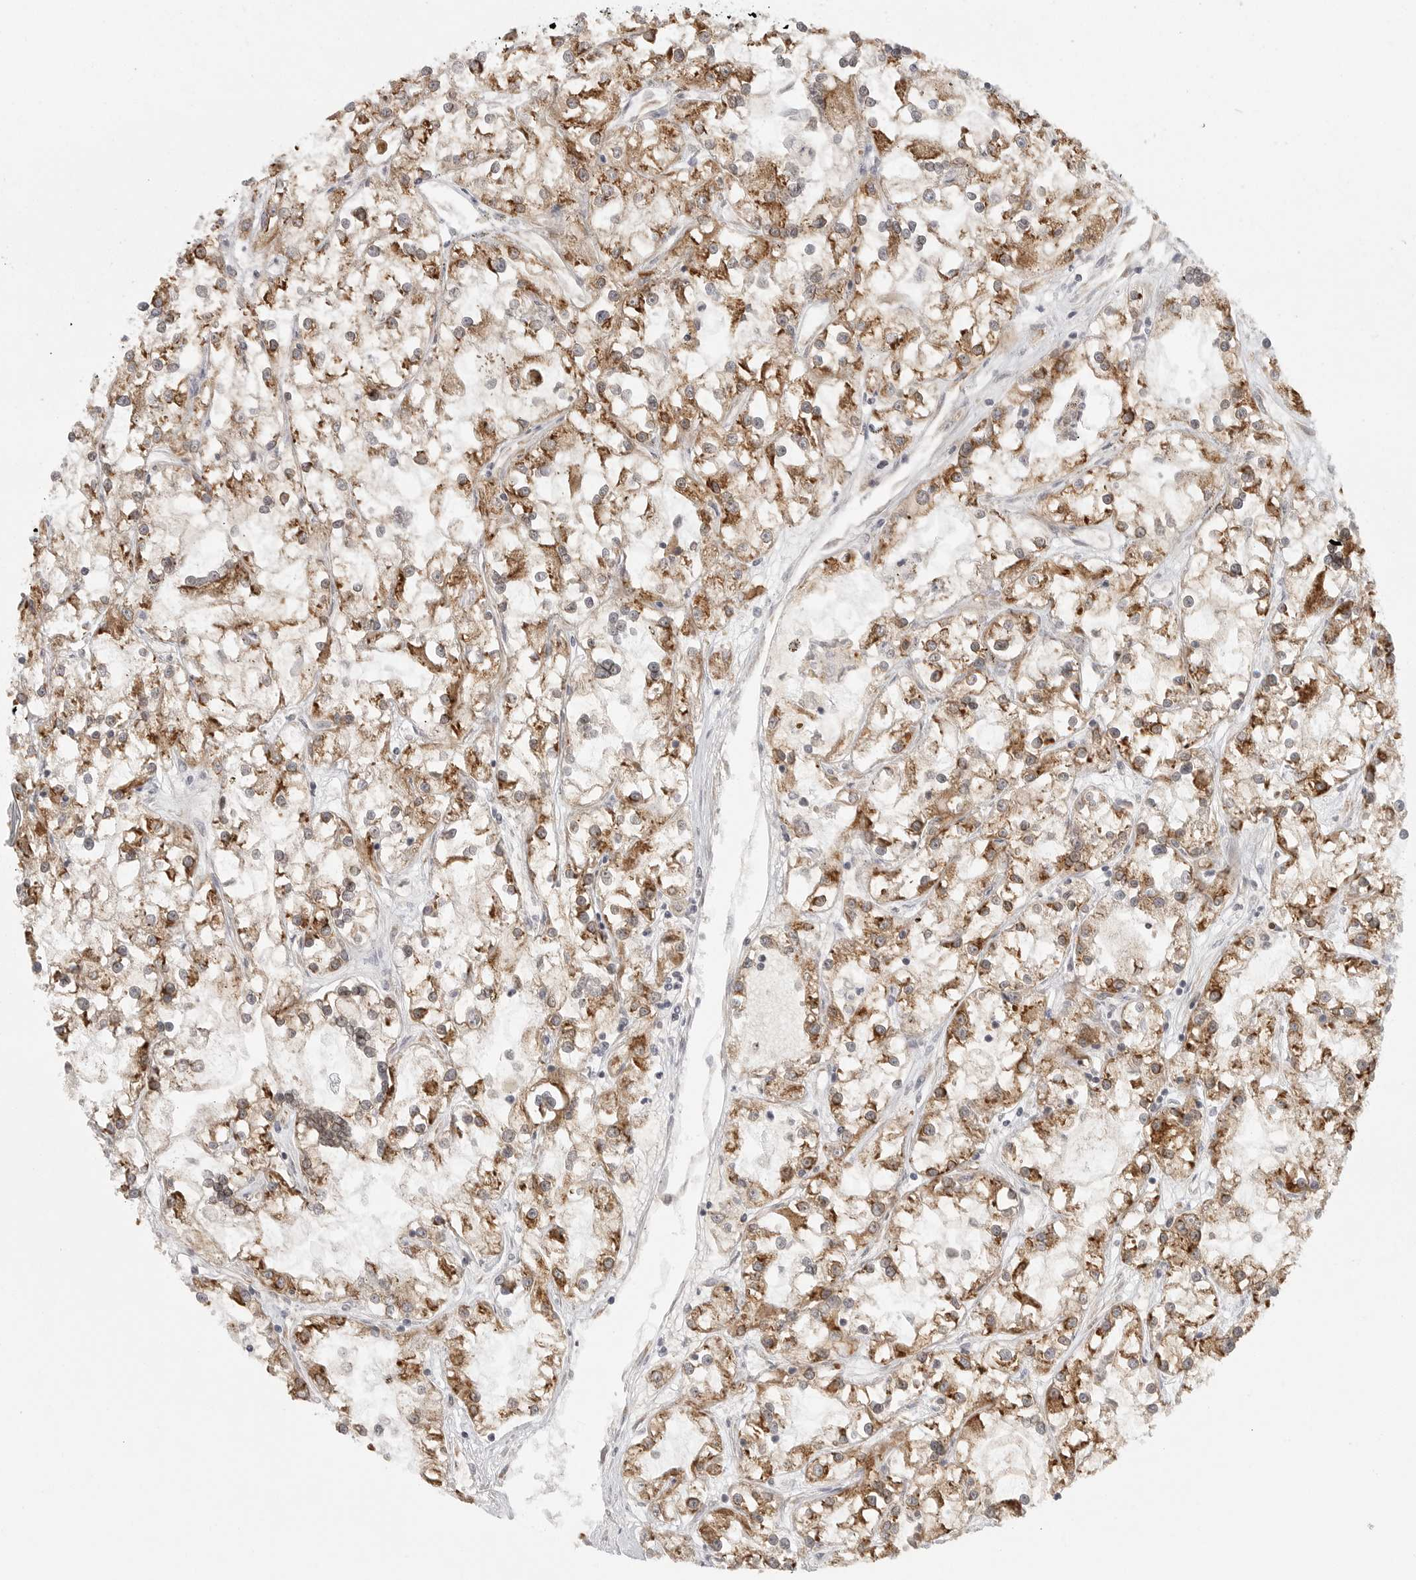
{"staining": {"intensity": "moderate", "quantity": ">75%", "location": "cytoplasmic/membranous"}, "tissue": "renal cancer", "cell_type": "Tumor cells", "image_type": "cancer", "snomed": [{"axis": "morphology", "description": "Adenocarcinoma, NOS"}, {"axis": "topography", "description": "Kidney"}], "caption": "Renal adenocarcinoma tissue displays moderate cytoplasmic/membranous positivity in about >75% of tumor cells, visualized by immunohistochemistry. The staining is performed using DAB (3,3'-diaminobenzidine) brown chromogen to label protein expression. The nuclei are counter-stained blue using hematoxylin.", "gene": "CERS2", "patient": {"sex": "female", "age": 52}}